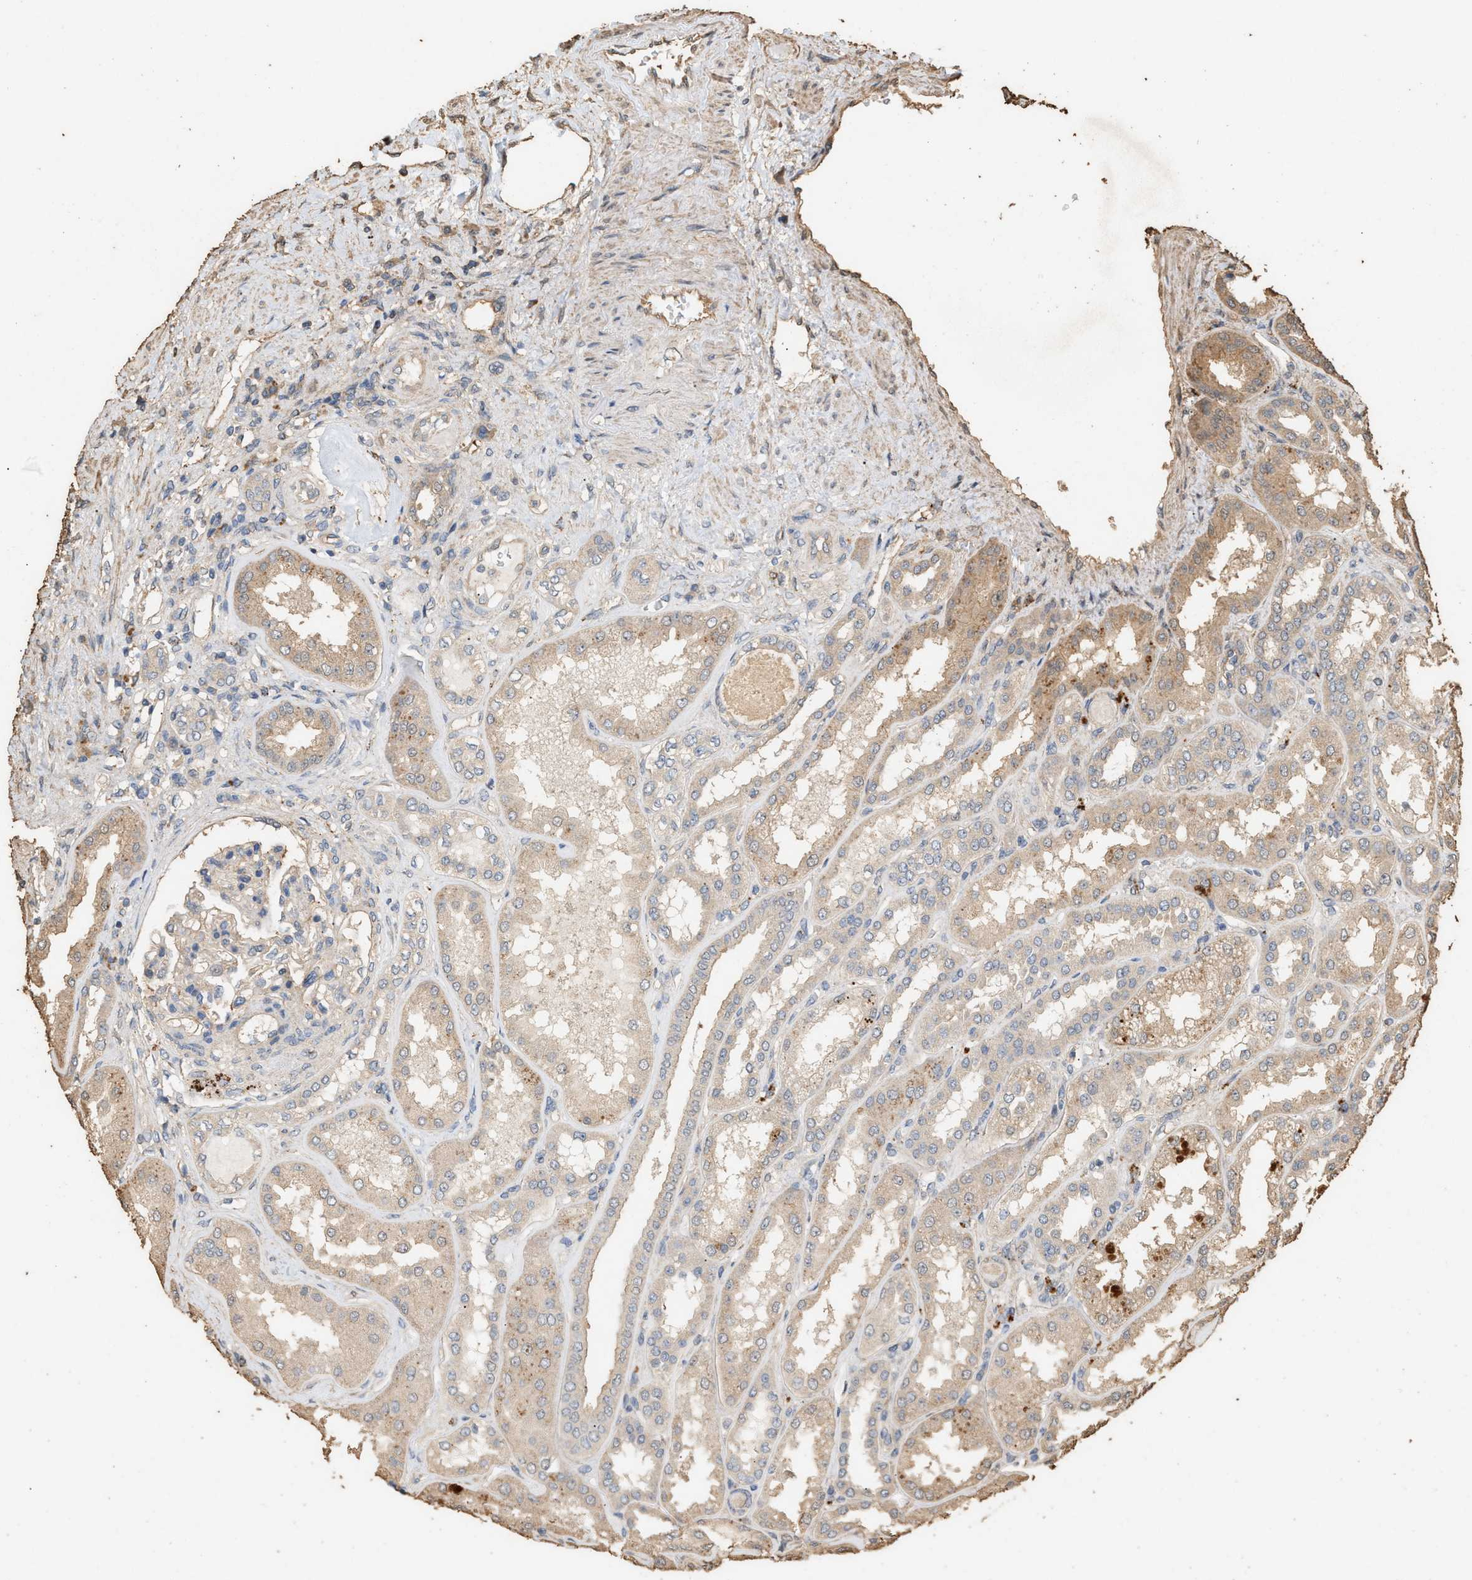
{"staining": {"intensity": "weak", "quantity": "25%-75%", "location": "cytoplasmic/membranous"}, "tissue": "kidney", "cell_type": "Cells in glomeruli", "image_type": "normal", "snomed": [{"axis": "morphology", "description": "Normal tissue, NOS"}, {"axis": "topography", "description": "Kidney"}], "caption": "Immunohistochemistry of unremarkable kidney displays low levels of weak cytoplasmic/membranous positivity in approximately 25%-75% of cells in glomeruli. (Brightfield microscopy of DAB IHC at high magnification).", "gene": "DCAF7", "patient": {"sex": "female", "age": 56}}